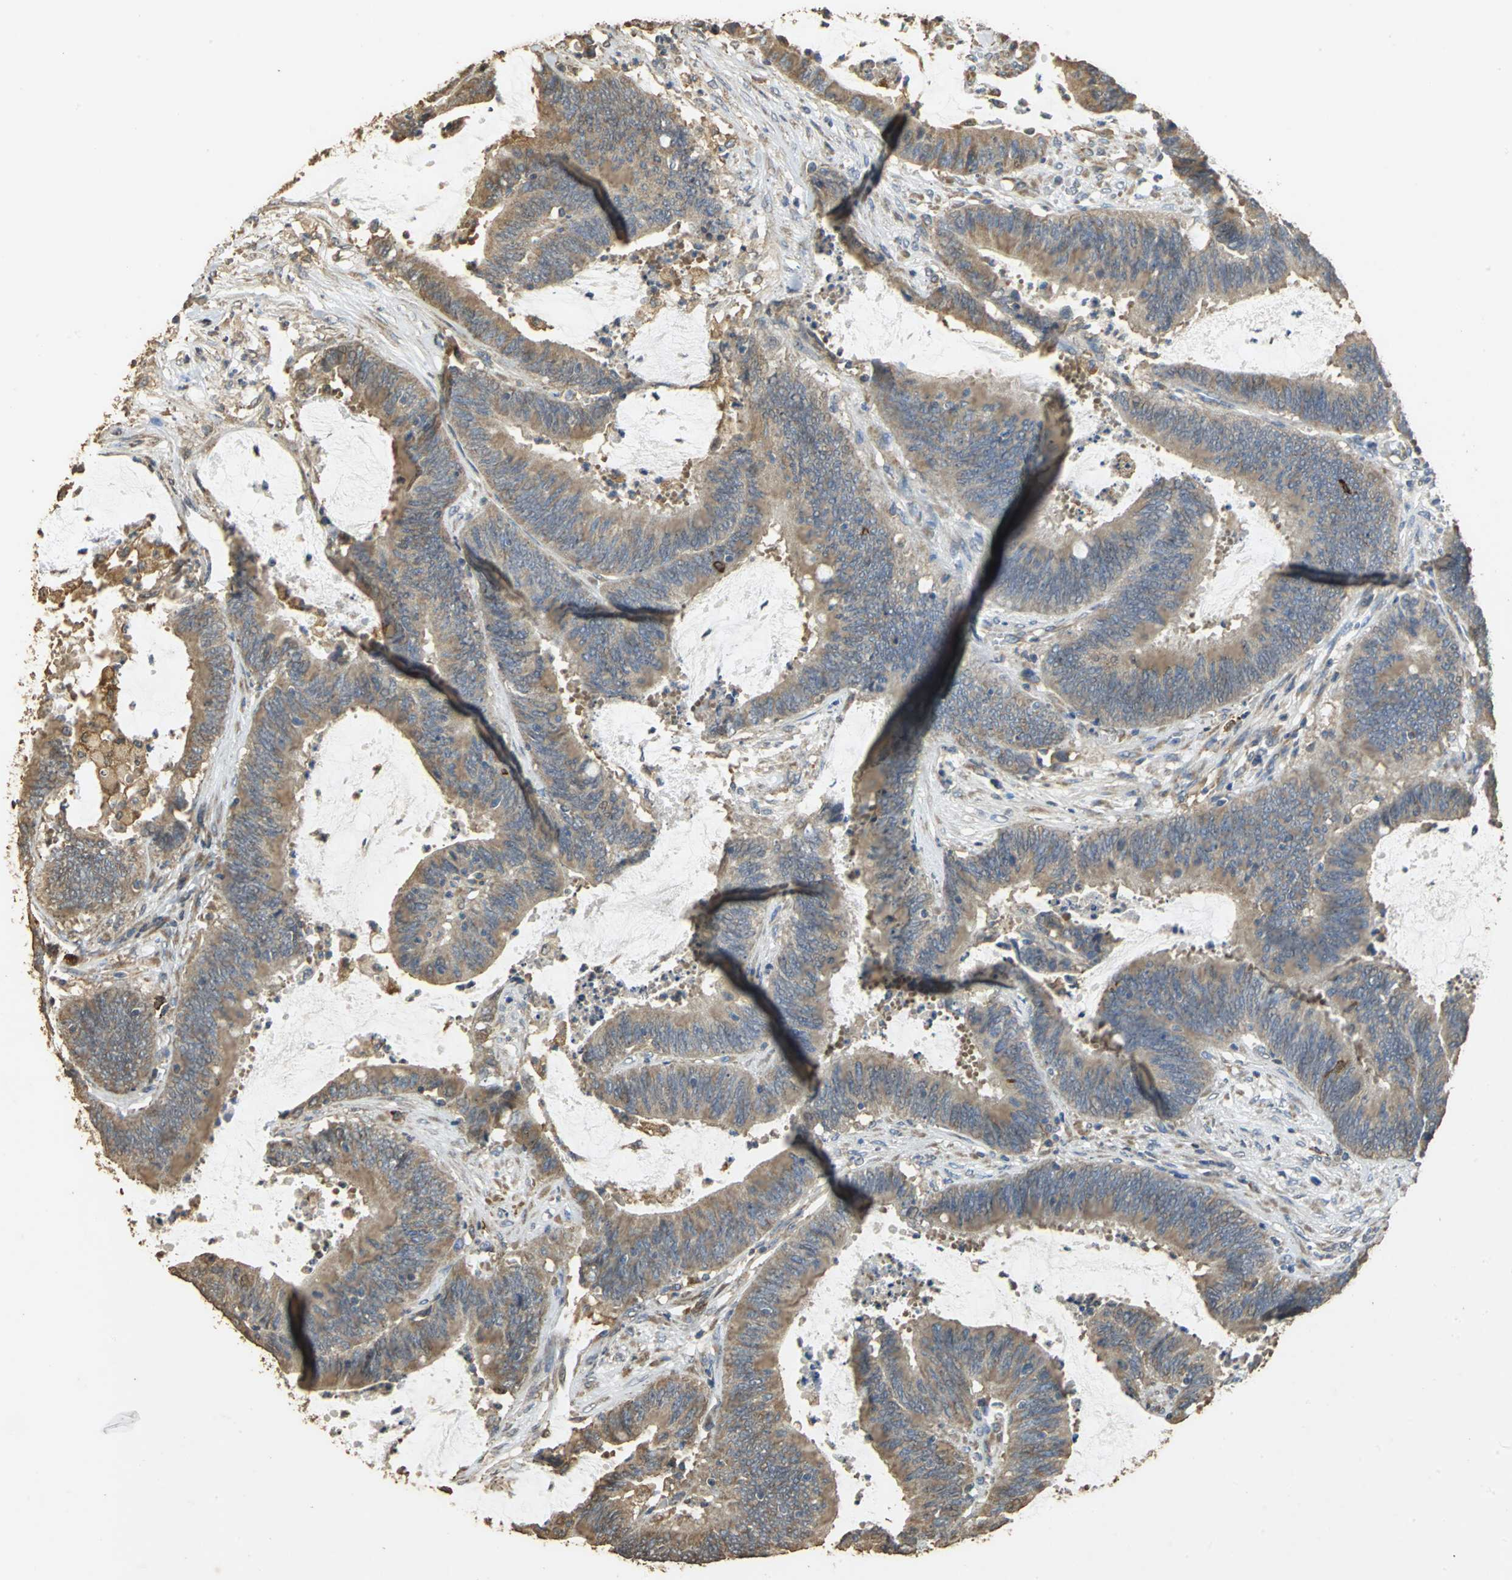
{"staining": {"intensity": "moderate", "quantity": ">75%", "location": "cytoplasmic/membranous"}, "tissue": "colorectal cancer", "cell_type": "Tumor cells", "image_type": "cancer", "snomed": [{"axis": "morphology", "description": "Adenocarcinoma, NOS"}, {"axis": "topography", "description": "Rectum"}], "caption": "Colorectal cancer (adenocarcinoma) stained for a protein (brown) displays moderate cytoplasmic/membranous positive expression in approximately >75% of tumor cells.", "gene": "ACSL4", "patient": {"sex": "female", "age": 66}}